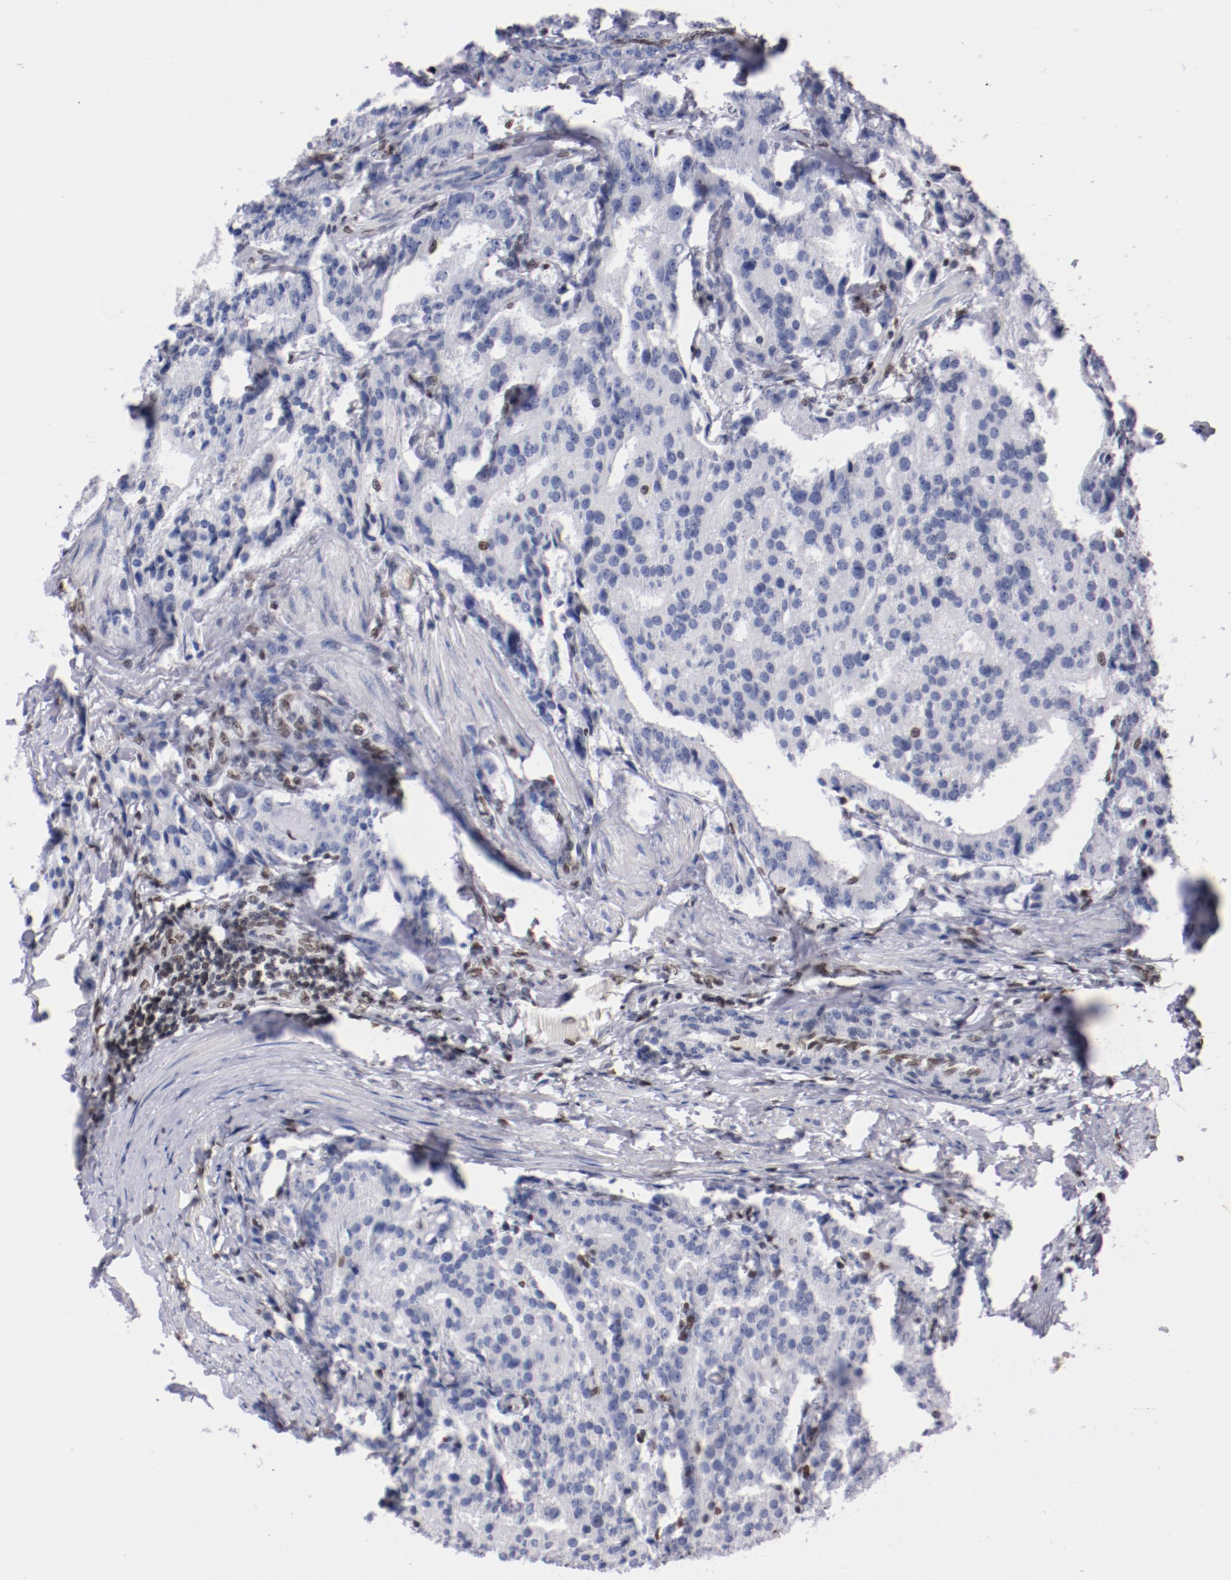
{"staining": {"intensity": "negative", "quantity": "none", "location": "none"}, "tissue": "prostate cancer", "cell_type": "Tumor cells", "image_type": "cancer", "snomed": [{"axis": "morphology", "description": "Adenocarcinoma, Medium grade"}, {"axis": "topography", "description": "Prostate"}], "caption": "The micrograph reveals no staining of tumor cells in prostate medium-grade adenocarcinoma.", "gene": "IFI16", "patient": {"sex": "male", "age": 72}}